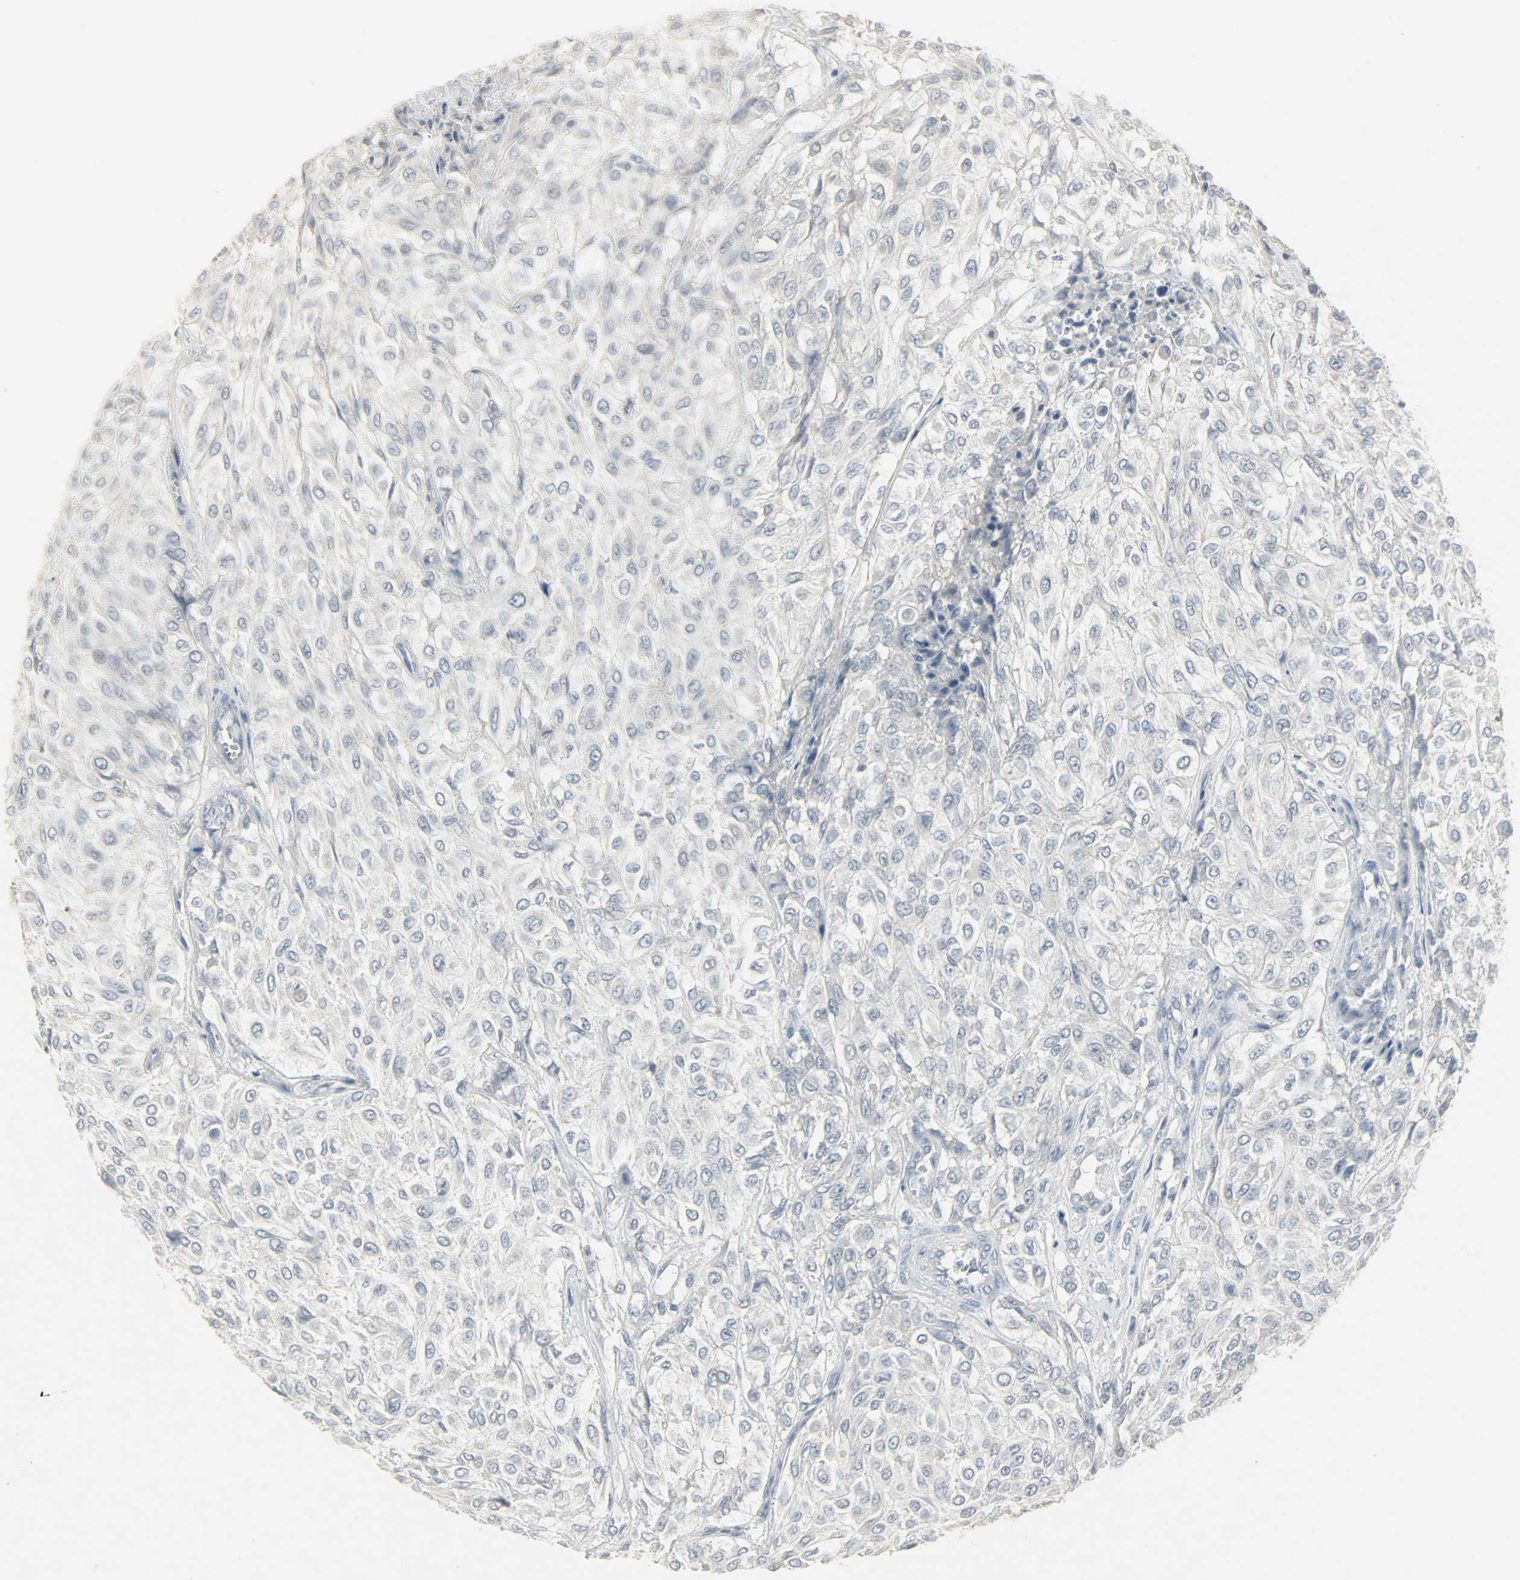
{"staining": {"intensity": "negative", "quantity": "none", "location": "none"}, "tissue": "urothelial cancer", "cell_type": "Tumor cells", "image_type": "cancer", "snomed": [{"axis": "morphology", "description": "Urothelial carcinoma, High grade"}, {"axis": "topography", "description": "Urinary bladder"}], "caption": "There is no significant expression in tumor cells of urothelial cancer.", "gene": "CAMK4", "patient": {"sex": "male", "age": 57}}